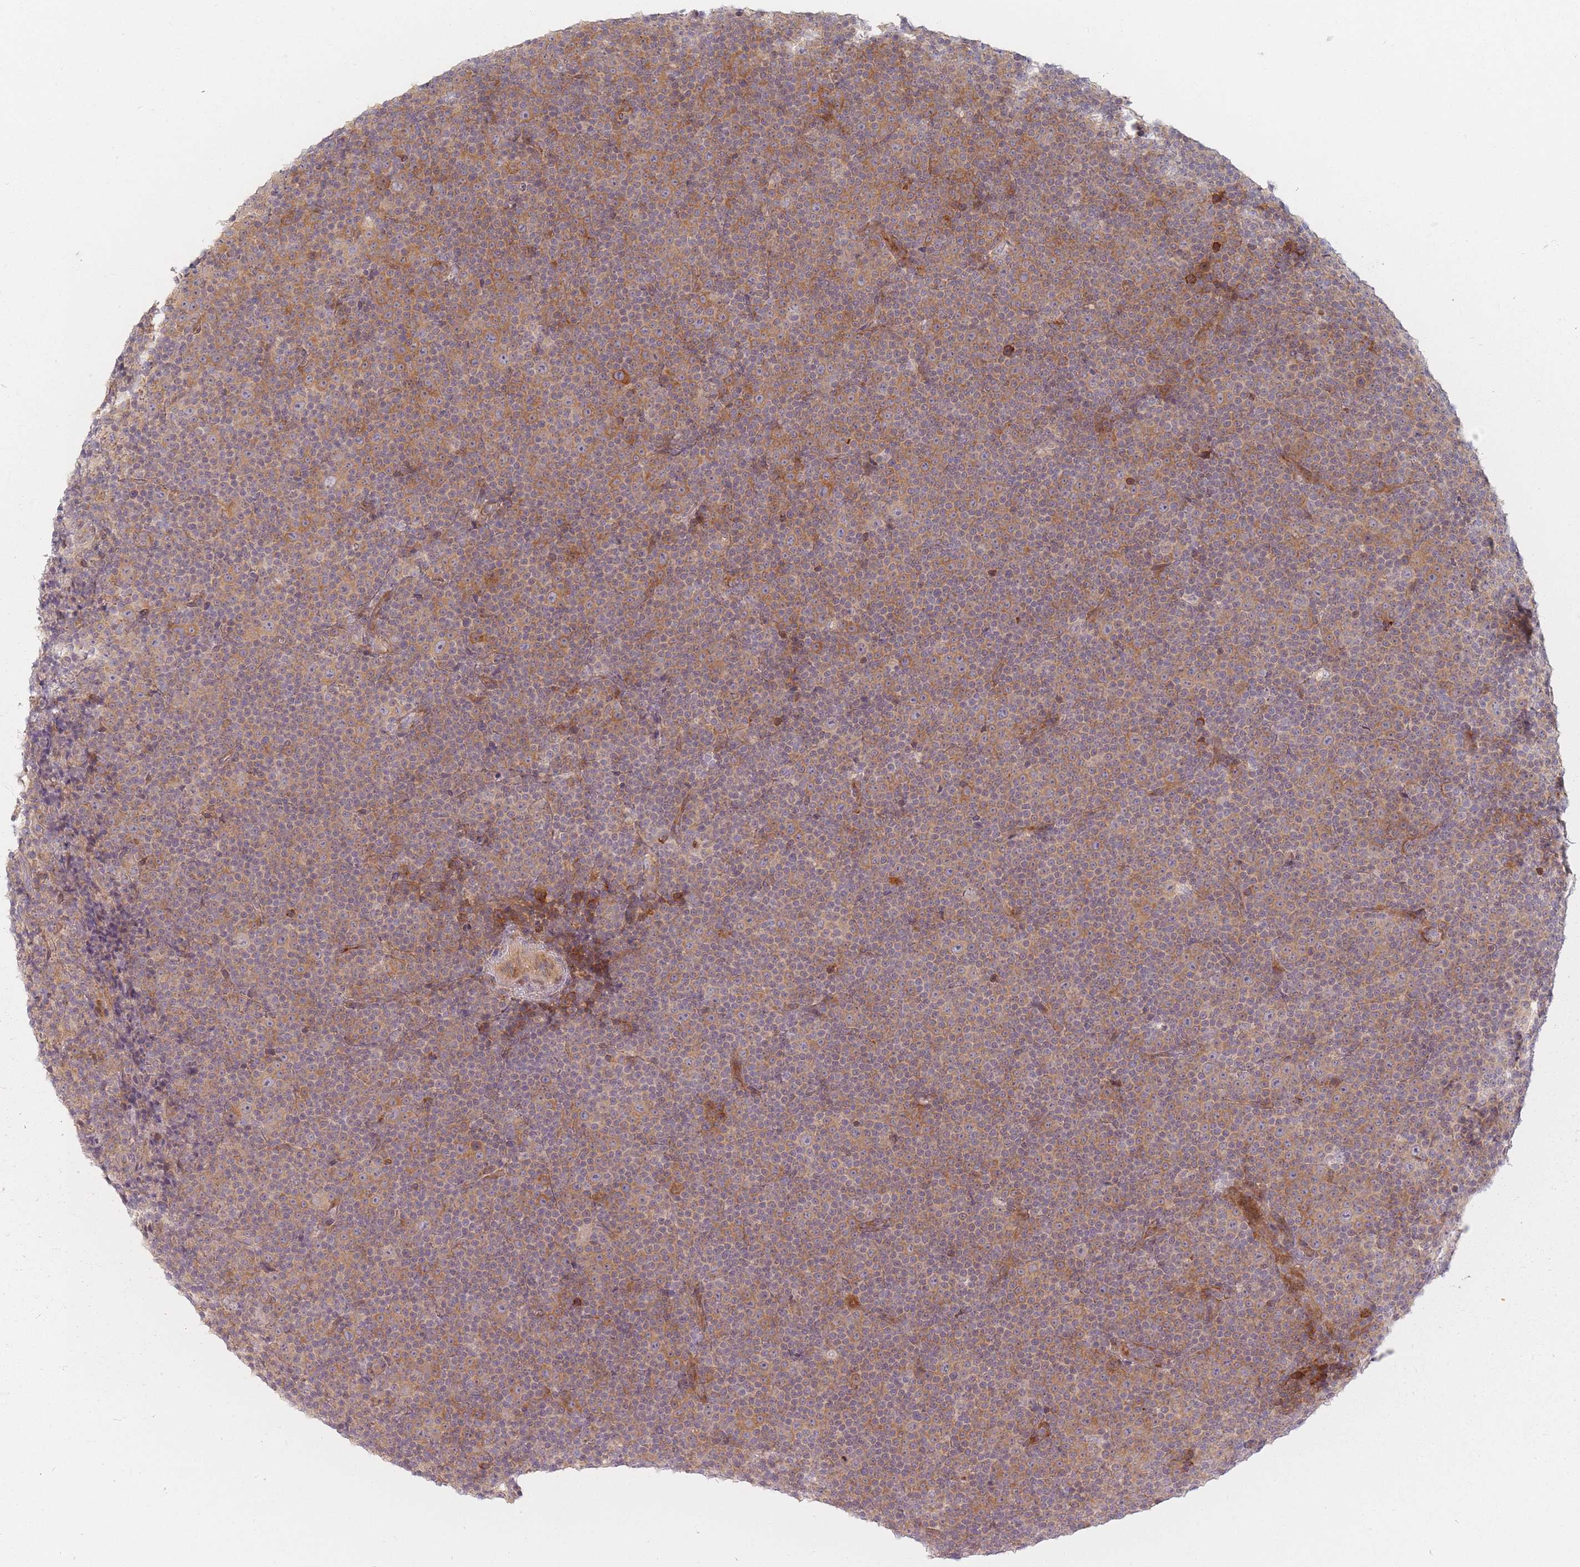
{"staining": {"intensity": "moderate", "quantity": "25%-75%", "location": "cytoplasmic/membranous"}, "tissue": "lymphoma", "cell_type": "Tumor cells", "image_type": "cancer", "snomed": [{"axis": "morphology", "description": "Malignant lymphoma, non-Hodgkin's type, Low grade"}, {"axis": "topography", "description": "Lymph node"}], "caption": "Lymphoma stained with a brown dye reveals moderate cytoplasmic/membranous positive expression in approximately 25%-75% of tumor cells.", "gene": "ZKSCAN7", "patient": {"sex": "female", "age": 67}}